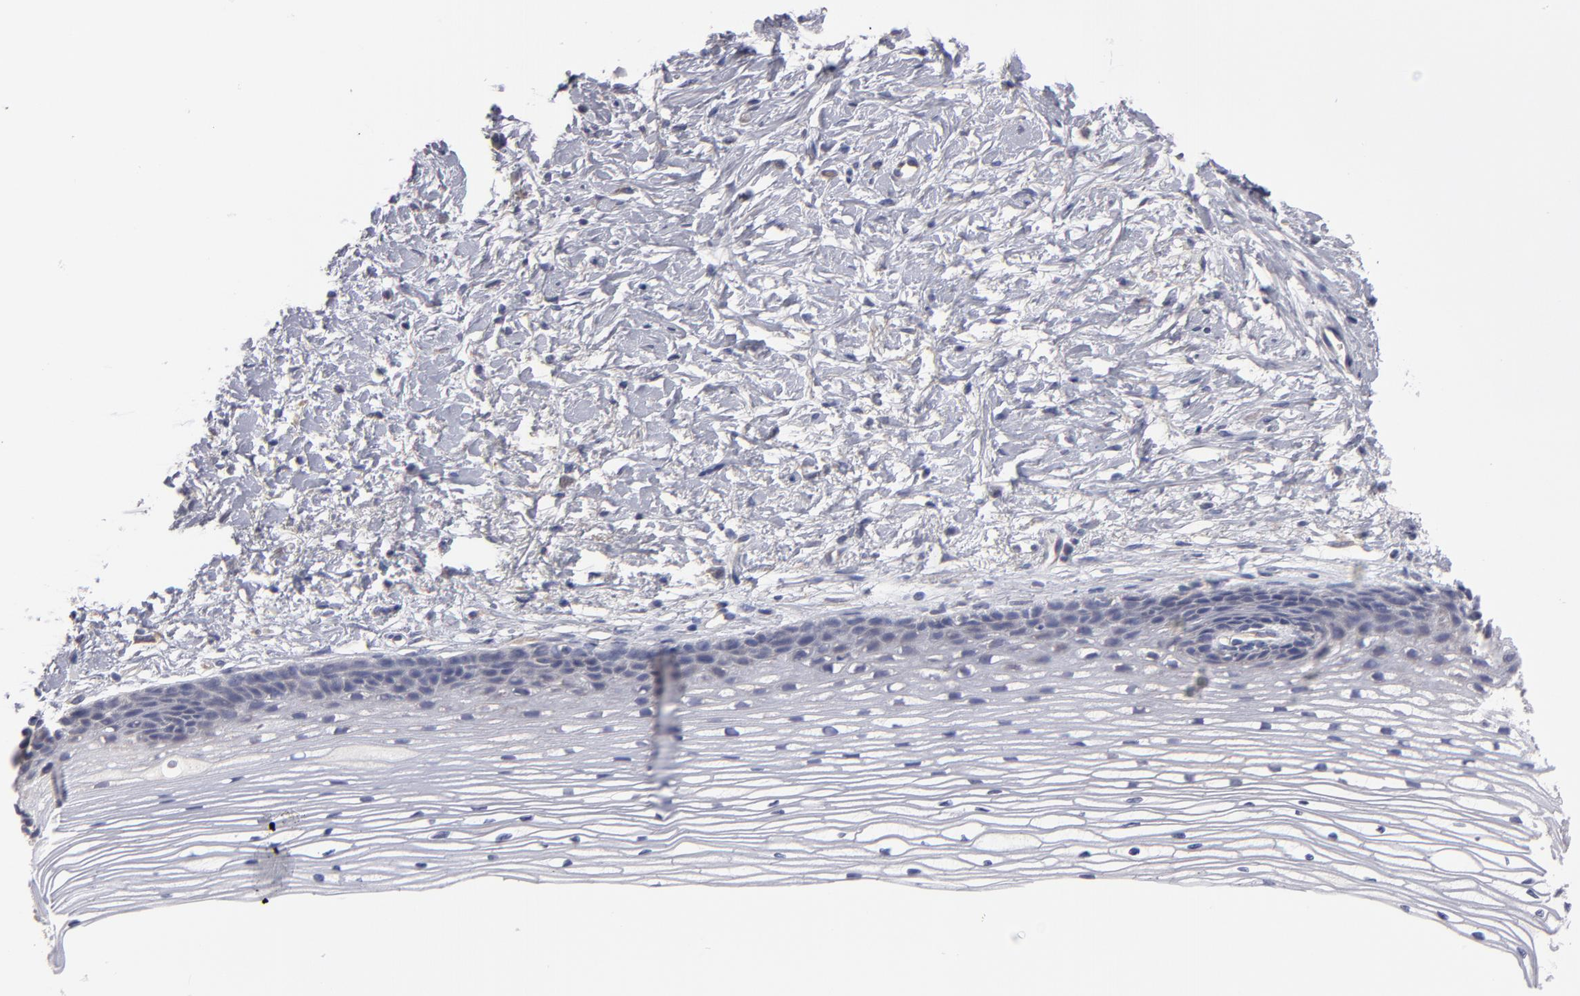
{"staining": {"intensity": "negative", "quantity": "none", "location": "none"}, "tissue": "cervix", "cell_type": "Glandular cells", "image_type": "normal", "snomed": [{"axis": "morphology", "description": "Normal tissue, NOS"}, {"axis": "topography", "description": "Cervix"}], "caption": "Micrograph shows no protein expression in glandular cells of unremarkable cervix. The staining was performed using DAB (3,3'-diaminobenzidine) to visualize the protein expression in brown, while the nuclei were stained in blue with hematoxylin (Magnification: 20x).", "gene": "SLMAP", "patient": {"sex": "female", "age": 77}}